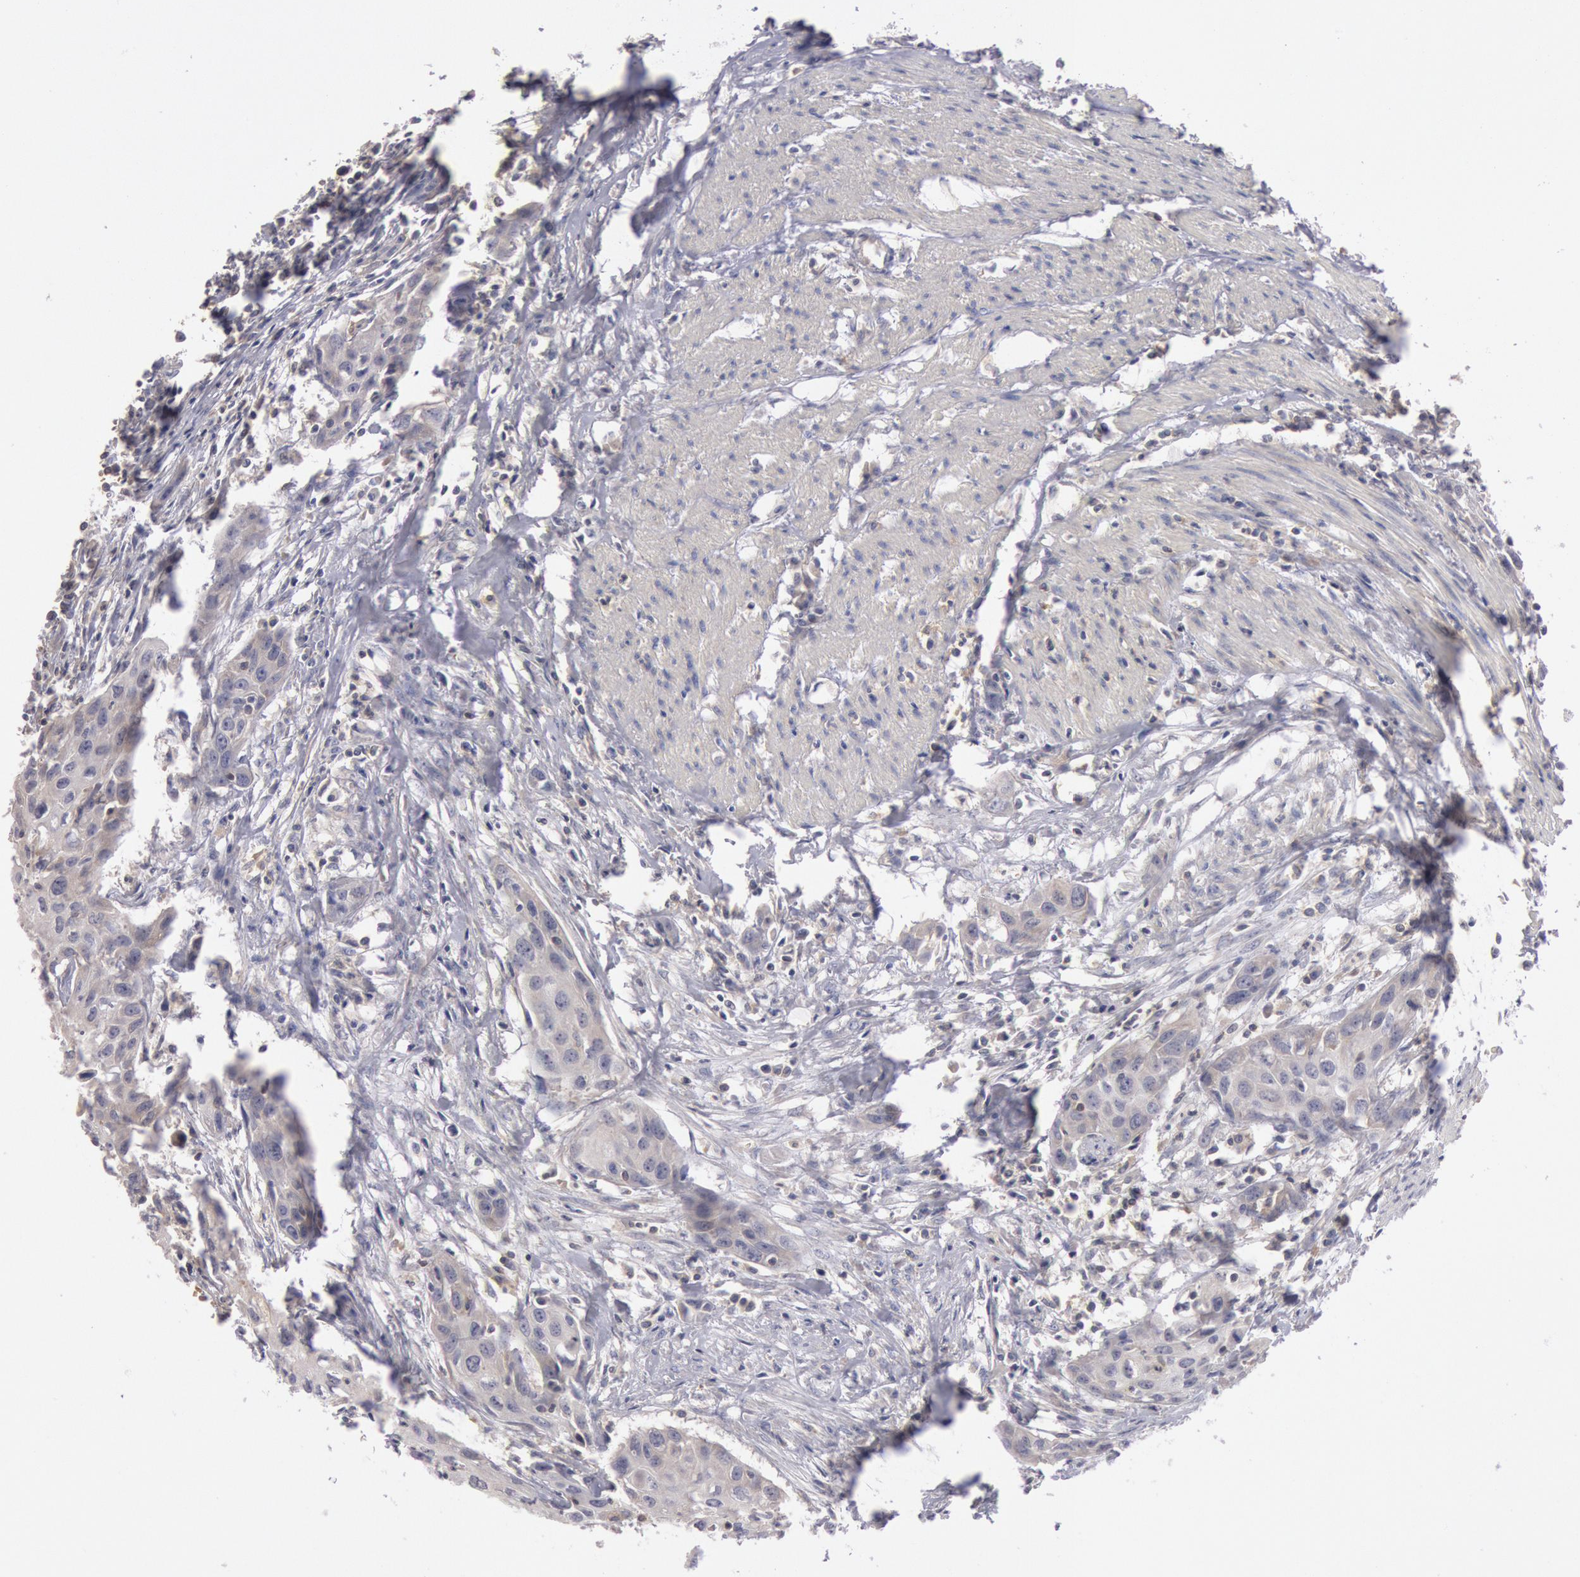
{"staining": {"intensity": "negative", "quantity": "none", "location": "none"}, "tissue": "urothelial cancer", "cell_type": "Tumor cells", "image_type": "cancer", "snomed": [{"axis": "morphology", "description": "Urothelial carcinoma, High grade"}, {"axis": "topography", "description": "Urinary bladder"}], "caption": "This image is of urothelial cancer stained with immunohistochemistry (IHC) to label a protein in brown with the nuclei are counter-stained blue. There is no staining in tumor cells.", "gene": "PIK3R1", "patient": {"sex": "male", "age": 54}}